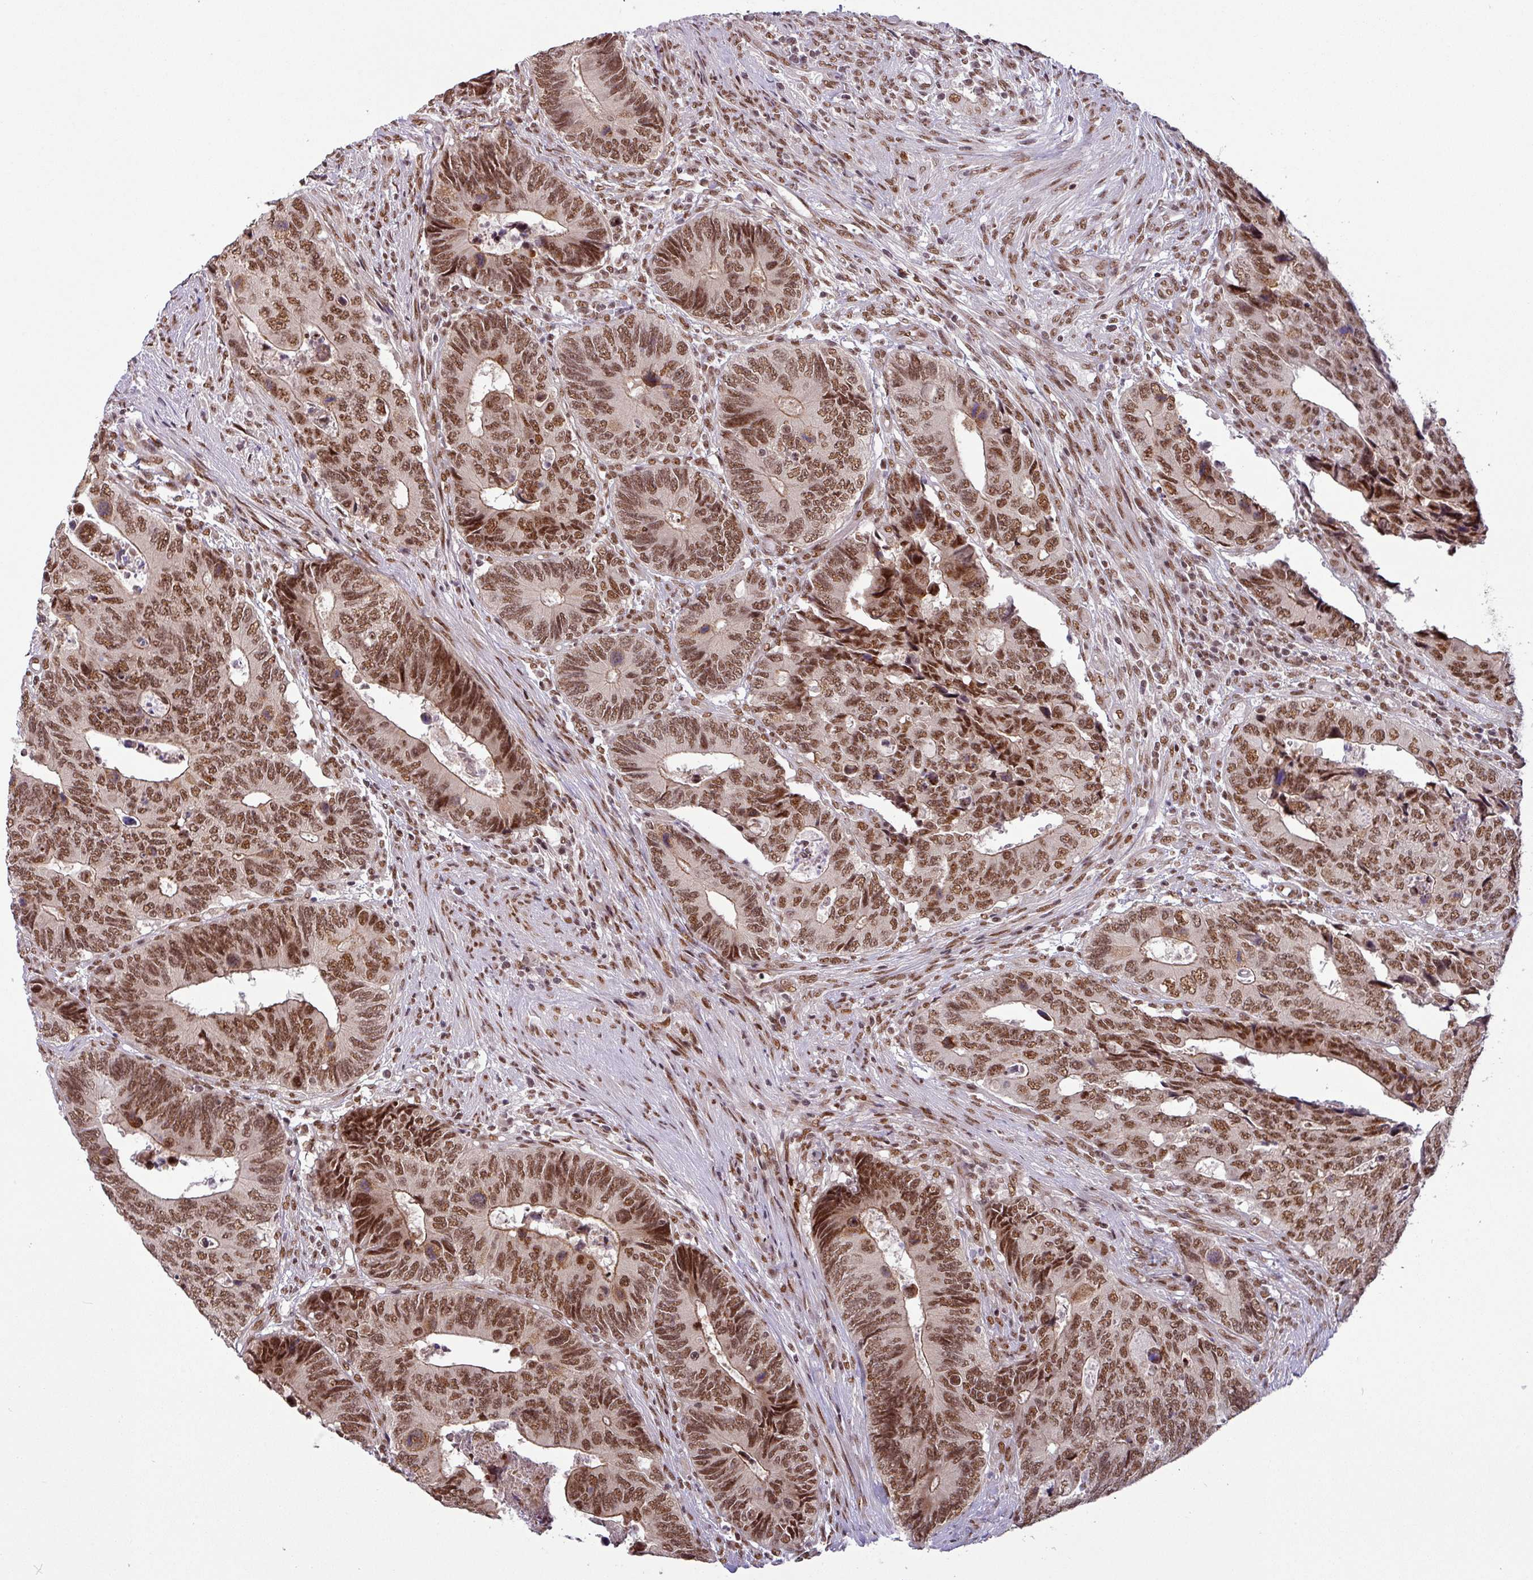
{"staining": {"intensity": "moderate", "quantity": ">75%", "location": "nuclear"}, "tissue": "colorectal cancer", "cell_type": "Tumor cells", "image_type": "cancer", "snomed": [{"axis": "morphology", "description": "Adenocarcinoma, NOS"}, {"axis": "topography", "description": "Colon"}], "caption": "There is medium levels of moderate nuclear staining in tumor cells of colorectal adenocarcinoma, as demonstrated by immunohistochemical staining (brown color).", "gene": "SRSF2", "patient": {"sex": "male", "age": 87}}